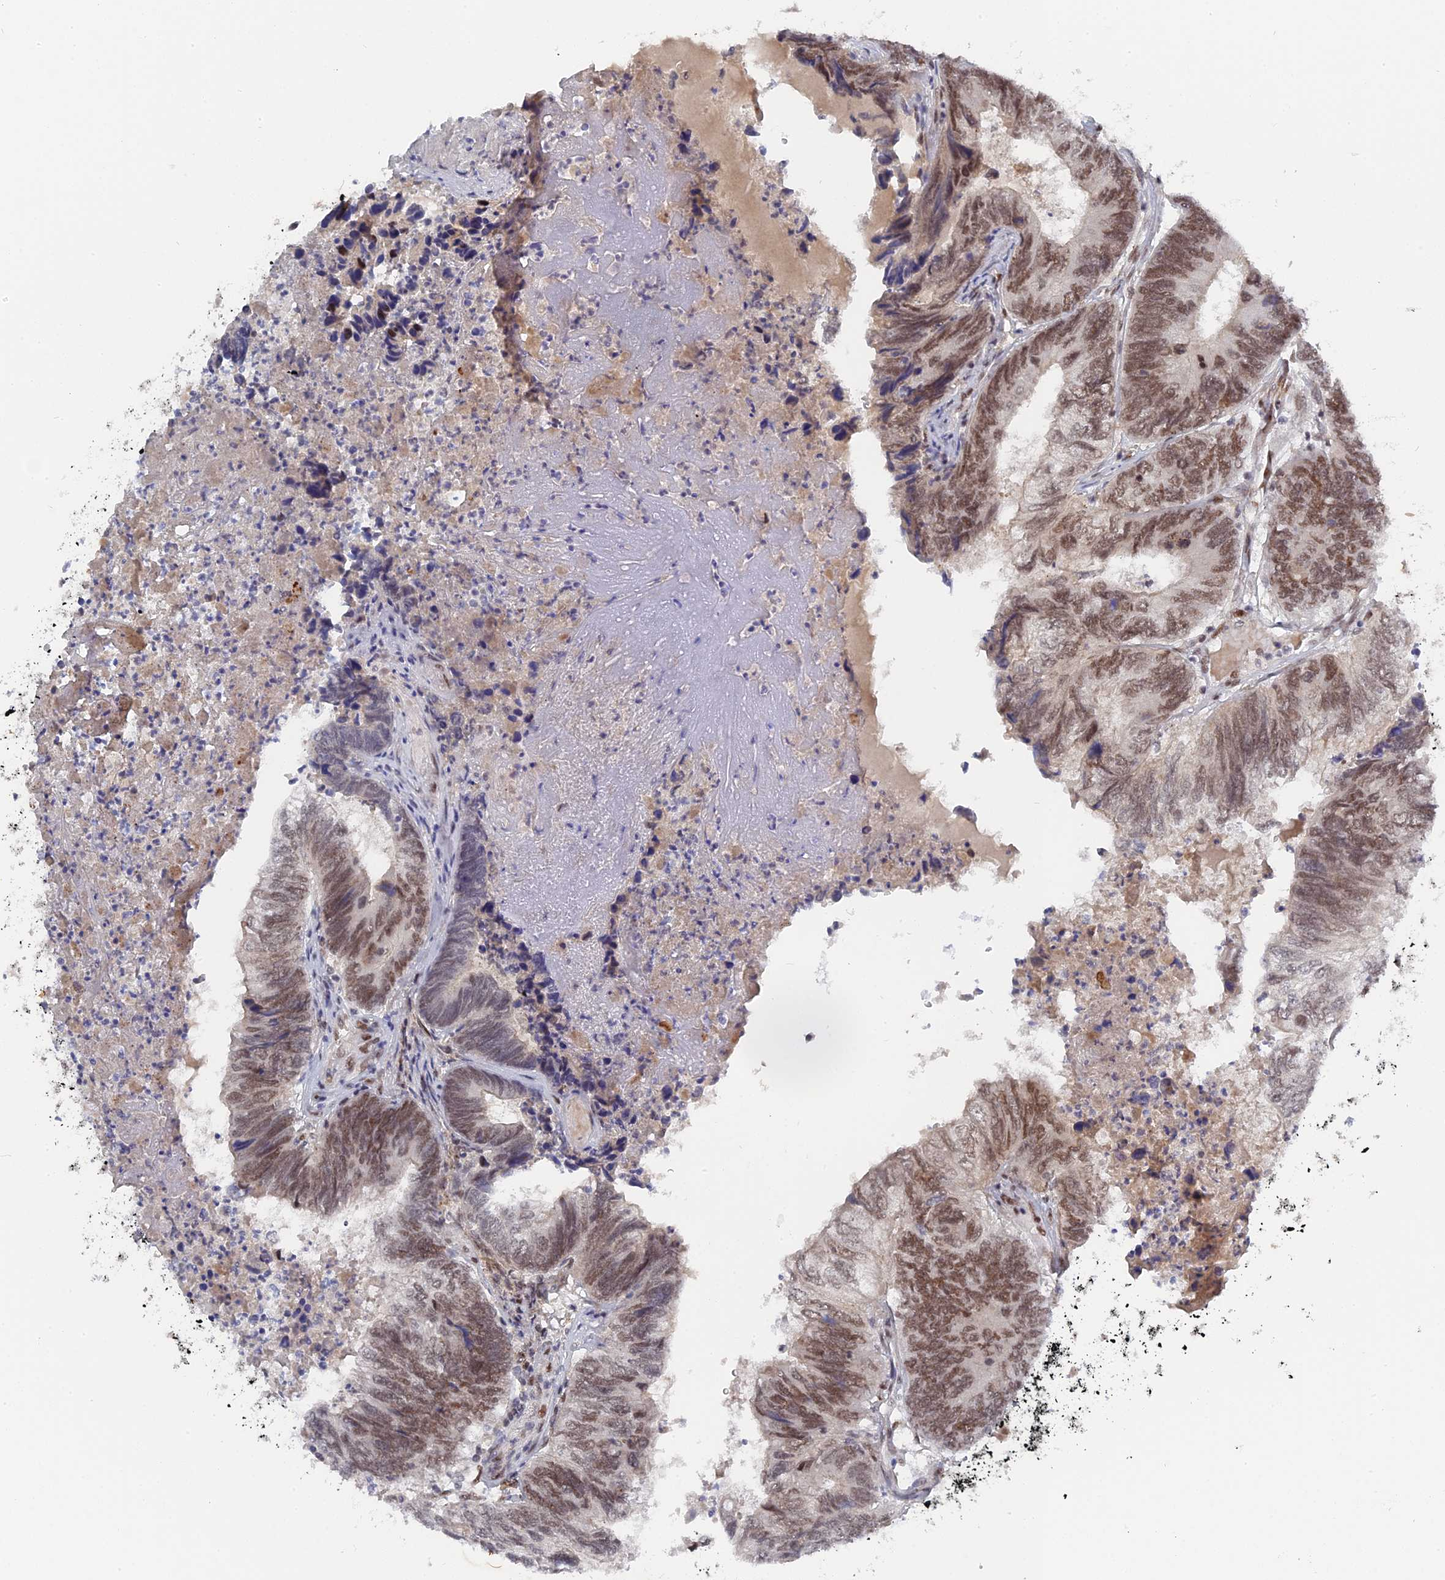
{"staining": {"intensity": "moderate", "quantity": ">75%", "location": "nuclear"}, "tissue": "colorectal cancer", "cell_type": "Tumor cells", "image_type": "cancer", "snomed": [{"axis": "morphology", "description": "Adenocarcinoma, NOS"}, {"axis": "topography", "description": "Colon"}], "caption": "Immunohistochemical staining of human colorectal cancer demonstrates medium levels of moderate nuclear positivity in about >75% of tumor cells. (brown staining indicates protein expression, while blue staining denotes nuclei).", "gene": "CCDC85A", "patient": {"sex": "female", "age": 67}}